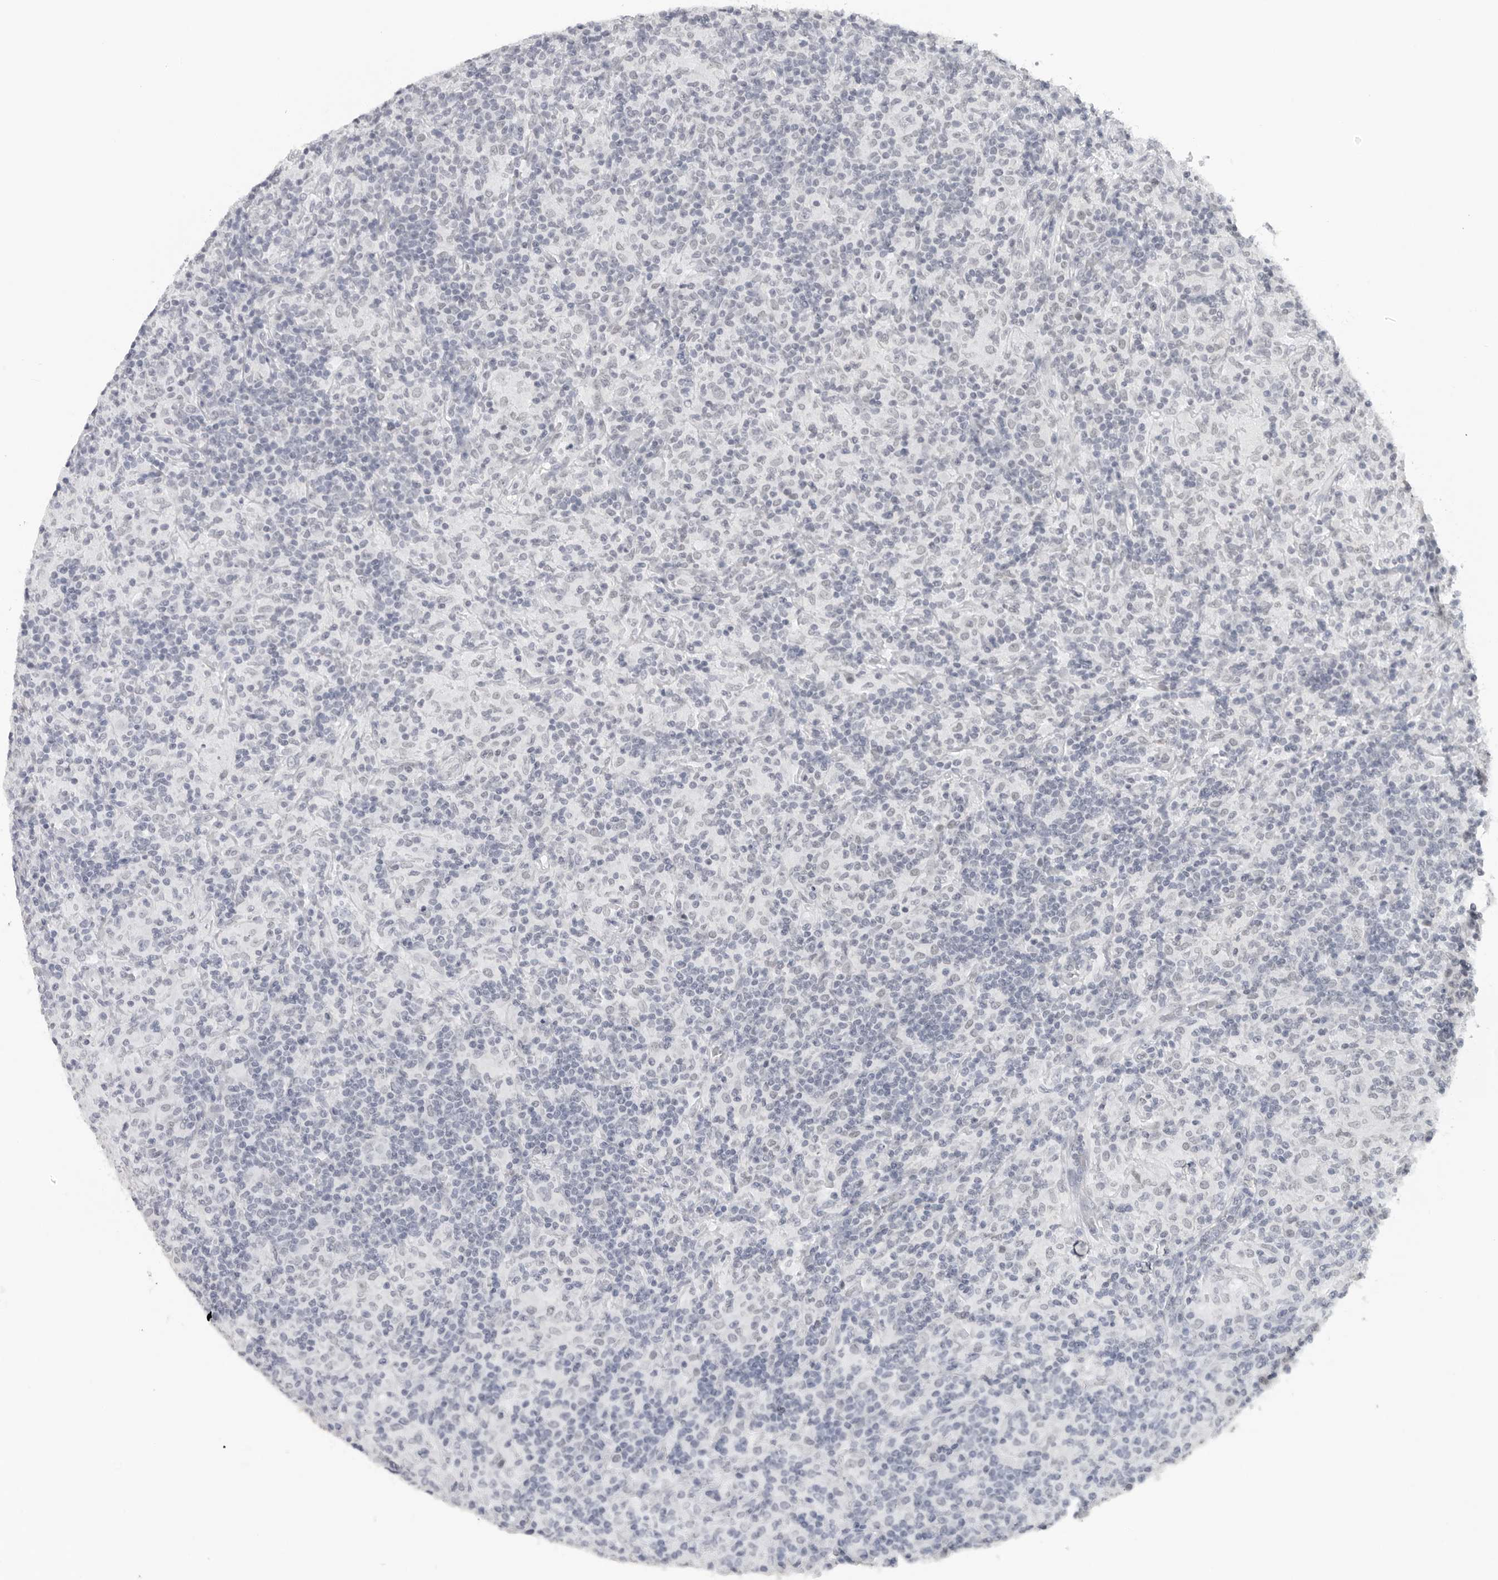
{"staining": {"intensity": "negative", "quantity": "none", "location": "none"}, "tissue": "lymphoma", "cell_type": "Tumor cells", "image_type": "cancer", "snomed": [{"axis": "morphology", "description": "Hodgkin's disease, NOS"}, {"axis": "topography", "description": "Lymph node"}], "caption": "Tumor cells show no significant positivity in Hodgkin's disease.", "gene": "FLG2", "patient": {"sex": "male", "age": 70}}